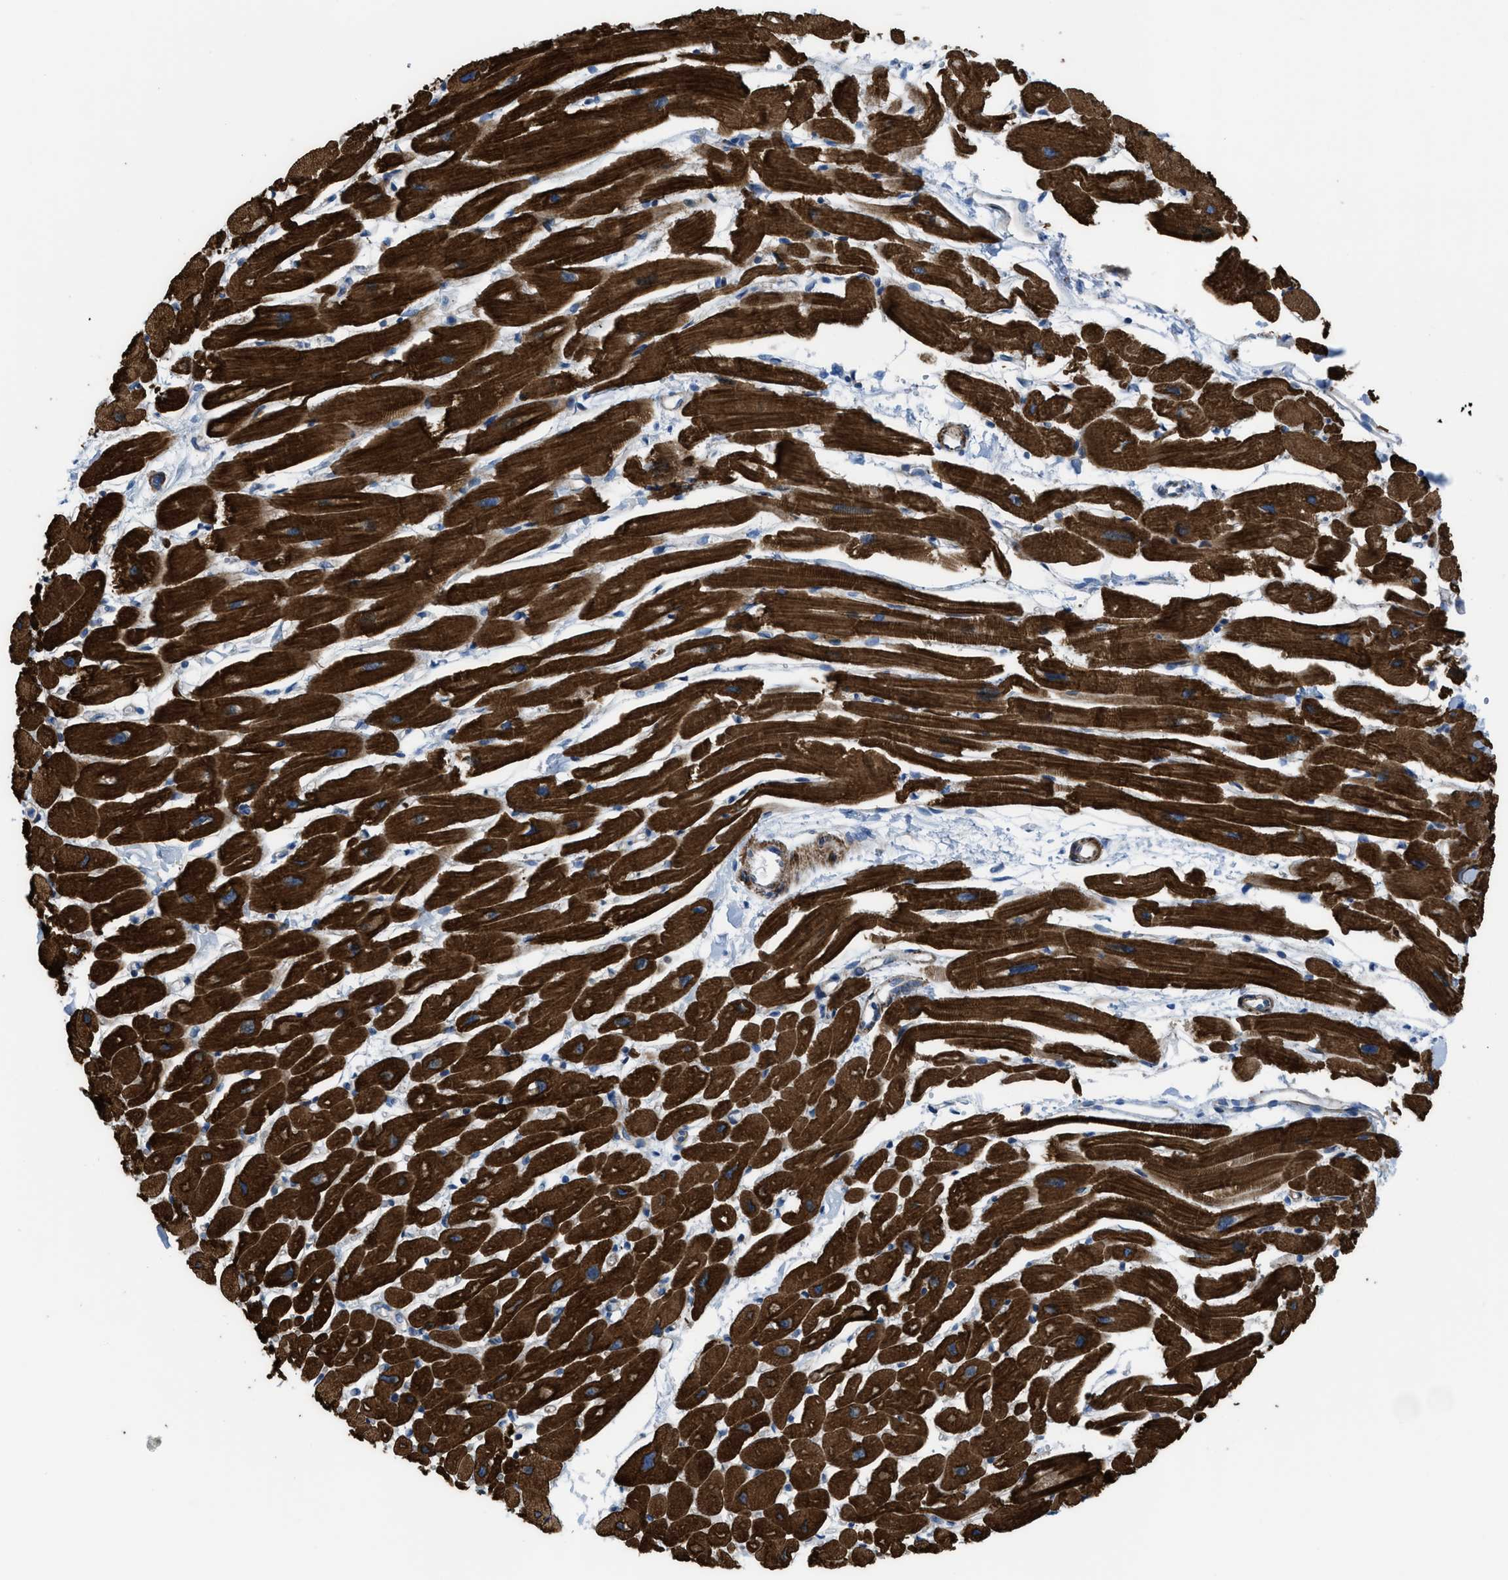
{"staining": {"intensity": "strong", "quantity": ">75%", "location": "cytoplasmic/membranous"}, "tissue": "heart muscle", "cell_type": "Cardiomyocytes", "image_type": "normal", "snomed": [{"axis": "morphology", "description": "Normal tissue, NOS"}, {"axis": "topography", "description": "Heart"}], "caption": "Brown immunohistochemical staining in normal human heart muscle reveals strong cytoplasmic/membranous staining in about >75% of cardiomyocytes.", "gene": "KCNH7", "patient": {"sex": "female", "age": 54}}